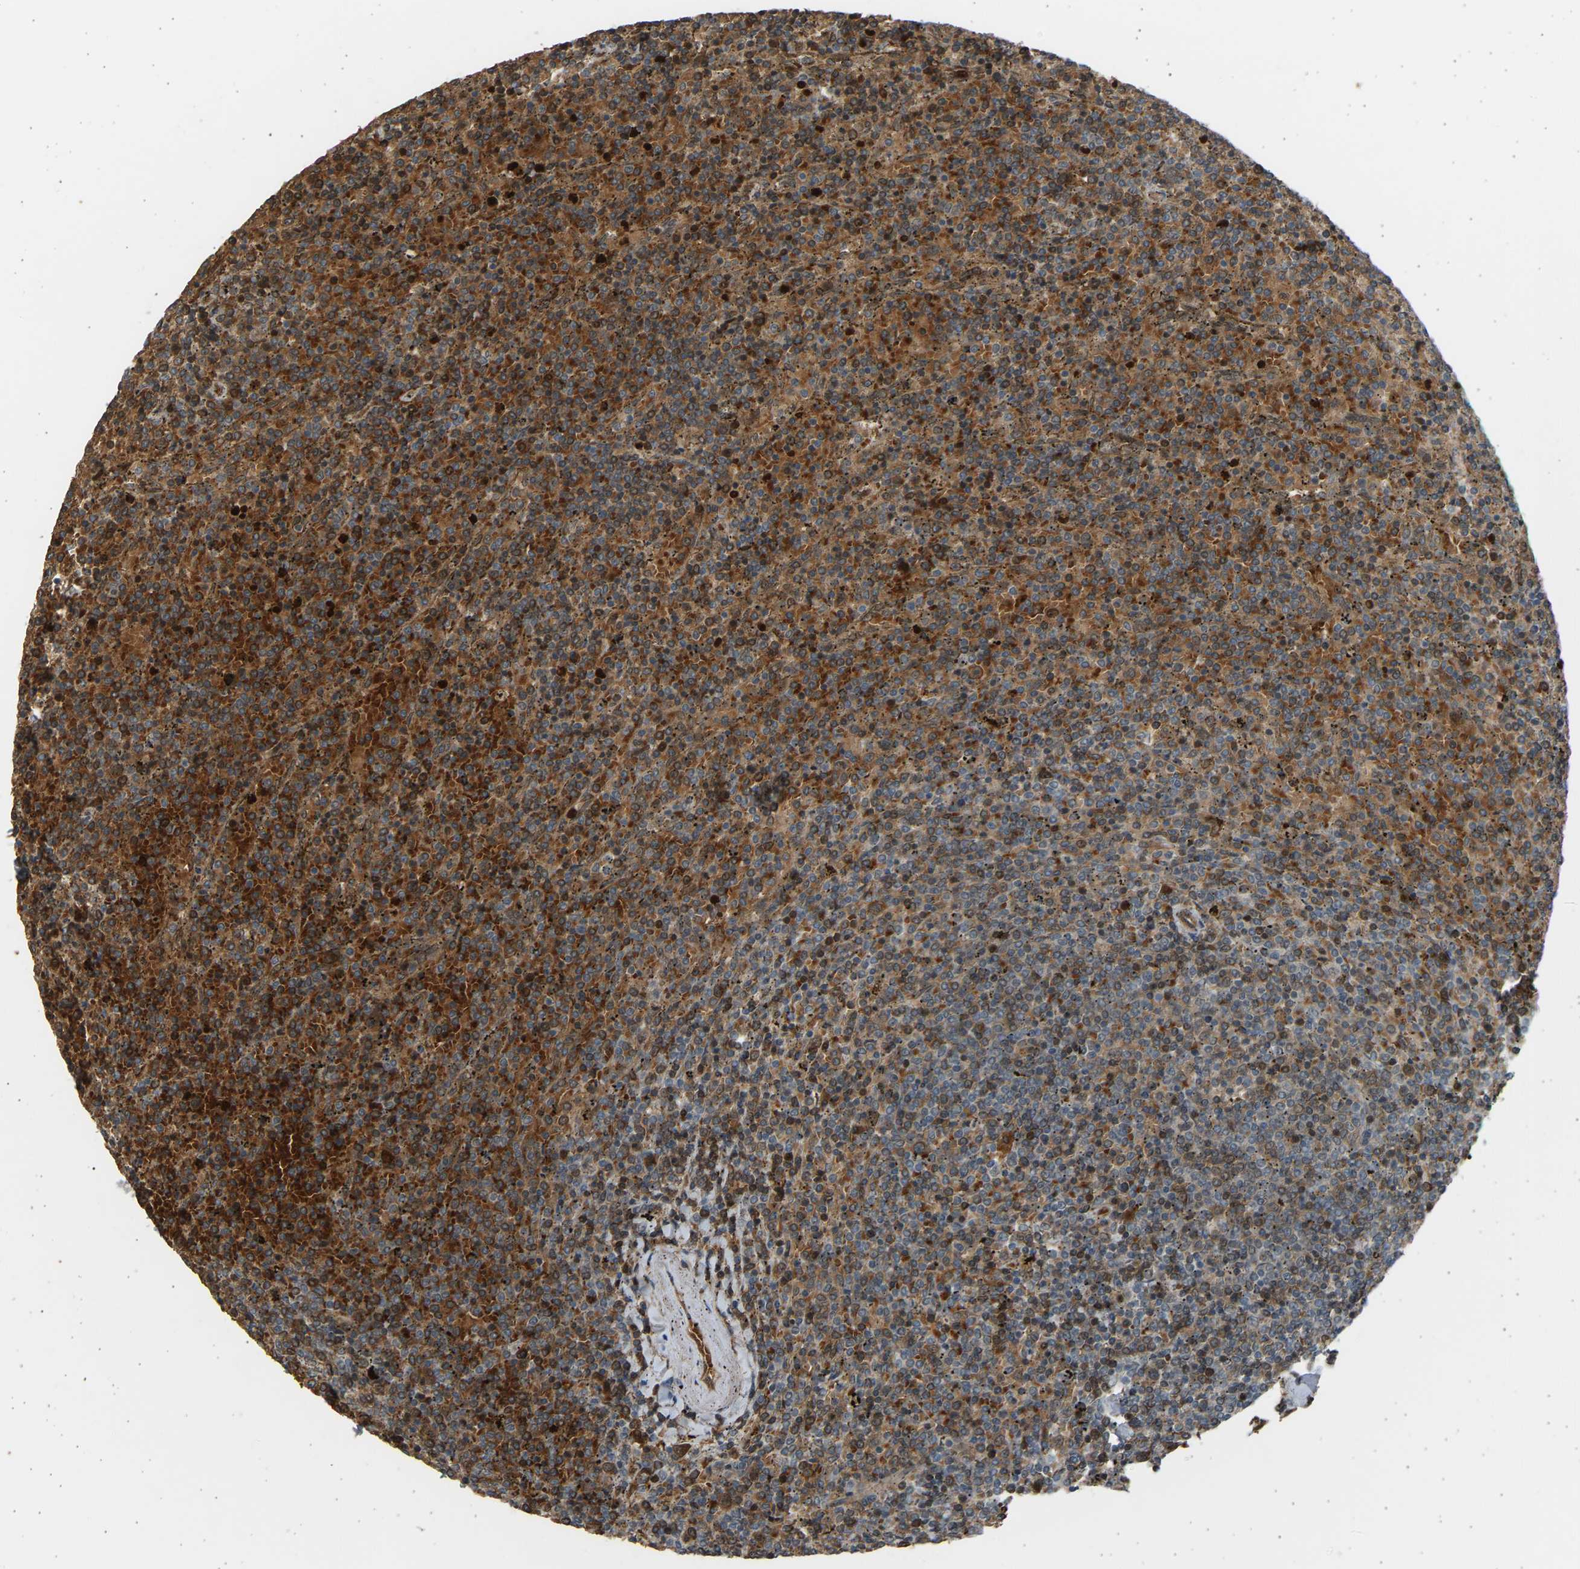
{"staining": {"intensity": "strong", "quantity": ">75%", "location": "cytoplasmic/membranous"}, "tissue": "lymphoma", "cell_type": "Tumor cells", "image_type": "cancer", "snomed": [{"axis": "morphology", "description": "Malignant lymphoma, non-Hodgkin's type, Low grade"}, {"axis": "topography", "description": "Spleen"}], "caption": "This image exhibits IHC staining of lymphoma, with high strong cytoplasmic/membranous staining in approximately >75% of tumor cells.", "gene": "BIRC2", "patient": {"sex": "female", "age": 77}}